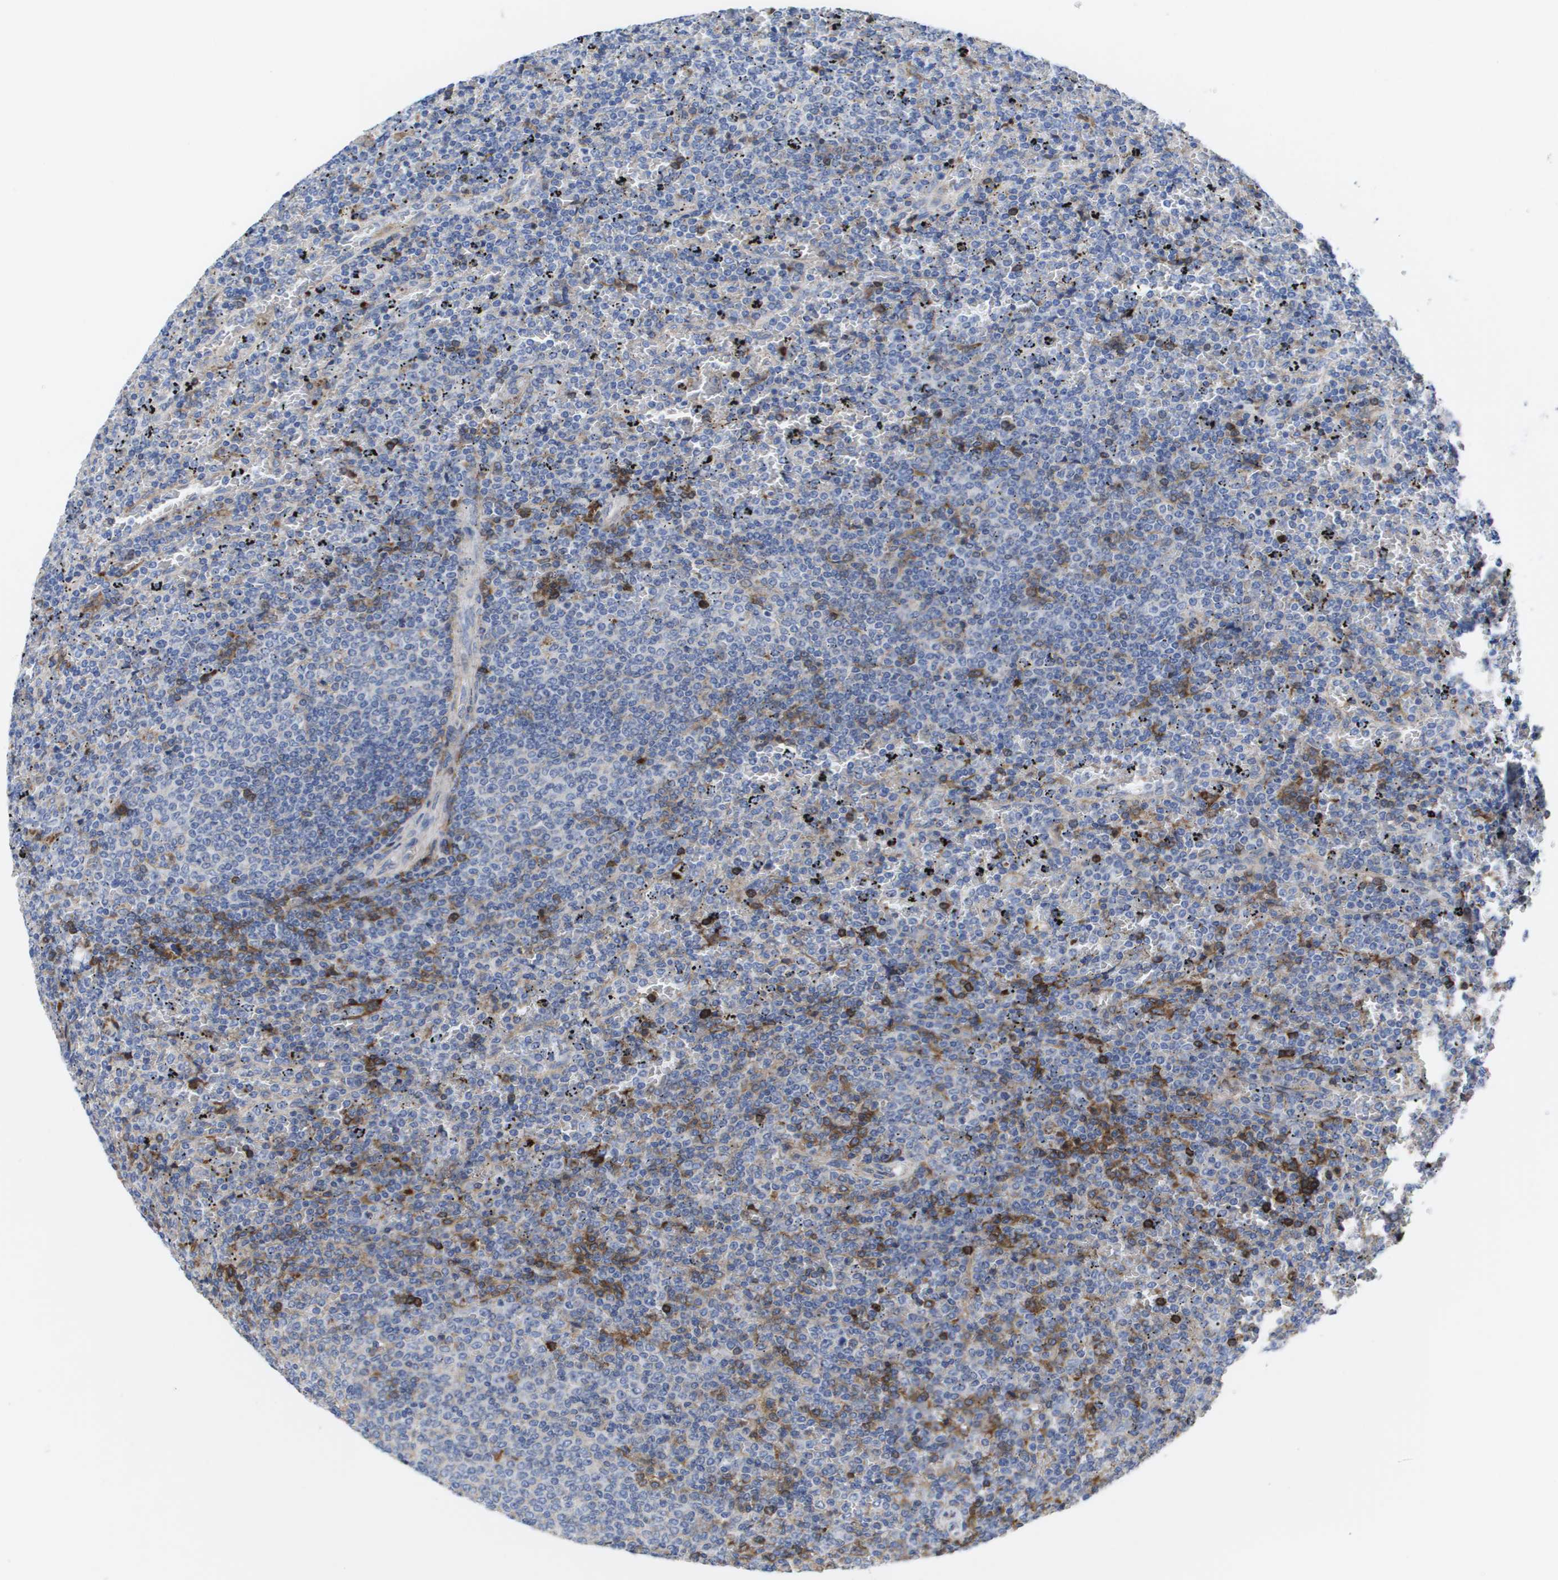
{"staining": {"intensity": "moderate", "quantity": "<25%", "location": "cytoplasmic/membranous"}, "tissue": "lymphoma", "cell_type": "Tumor cells", "image_type": "cancer", "snomed": [{"axis": "morphology", "description": "Malignant lymphoma, non-Hodgkin's type, Low grade"}, {"axis": "topography", "description": "Spleen"}], "caption": "Low-grade malignant lymphoma, non-Hodgkin's type tissue exhibits moderate cytoplasmic/membranous staining in approximately <25% of tumor cells", "gene": "SERPINC1", "patient": {"sex": "female", "age": 77}}